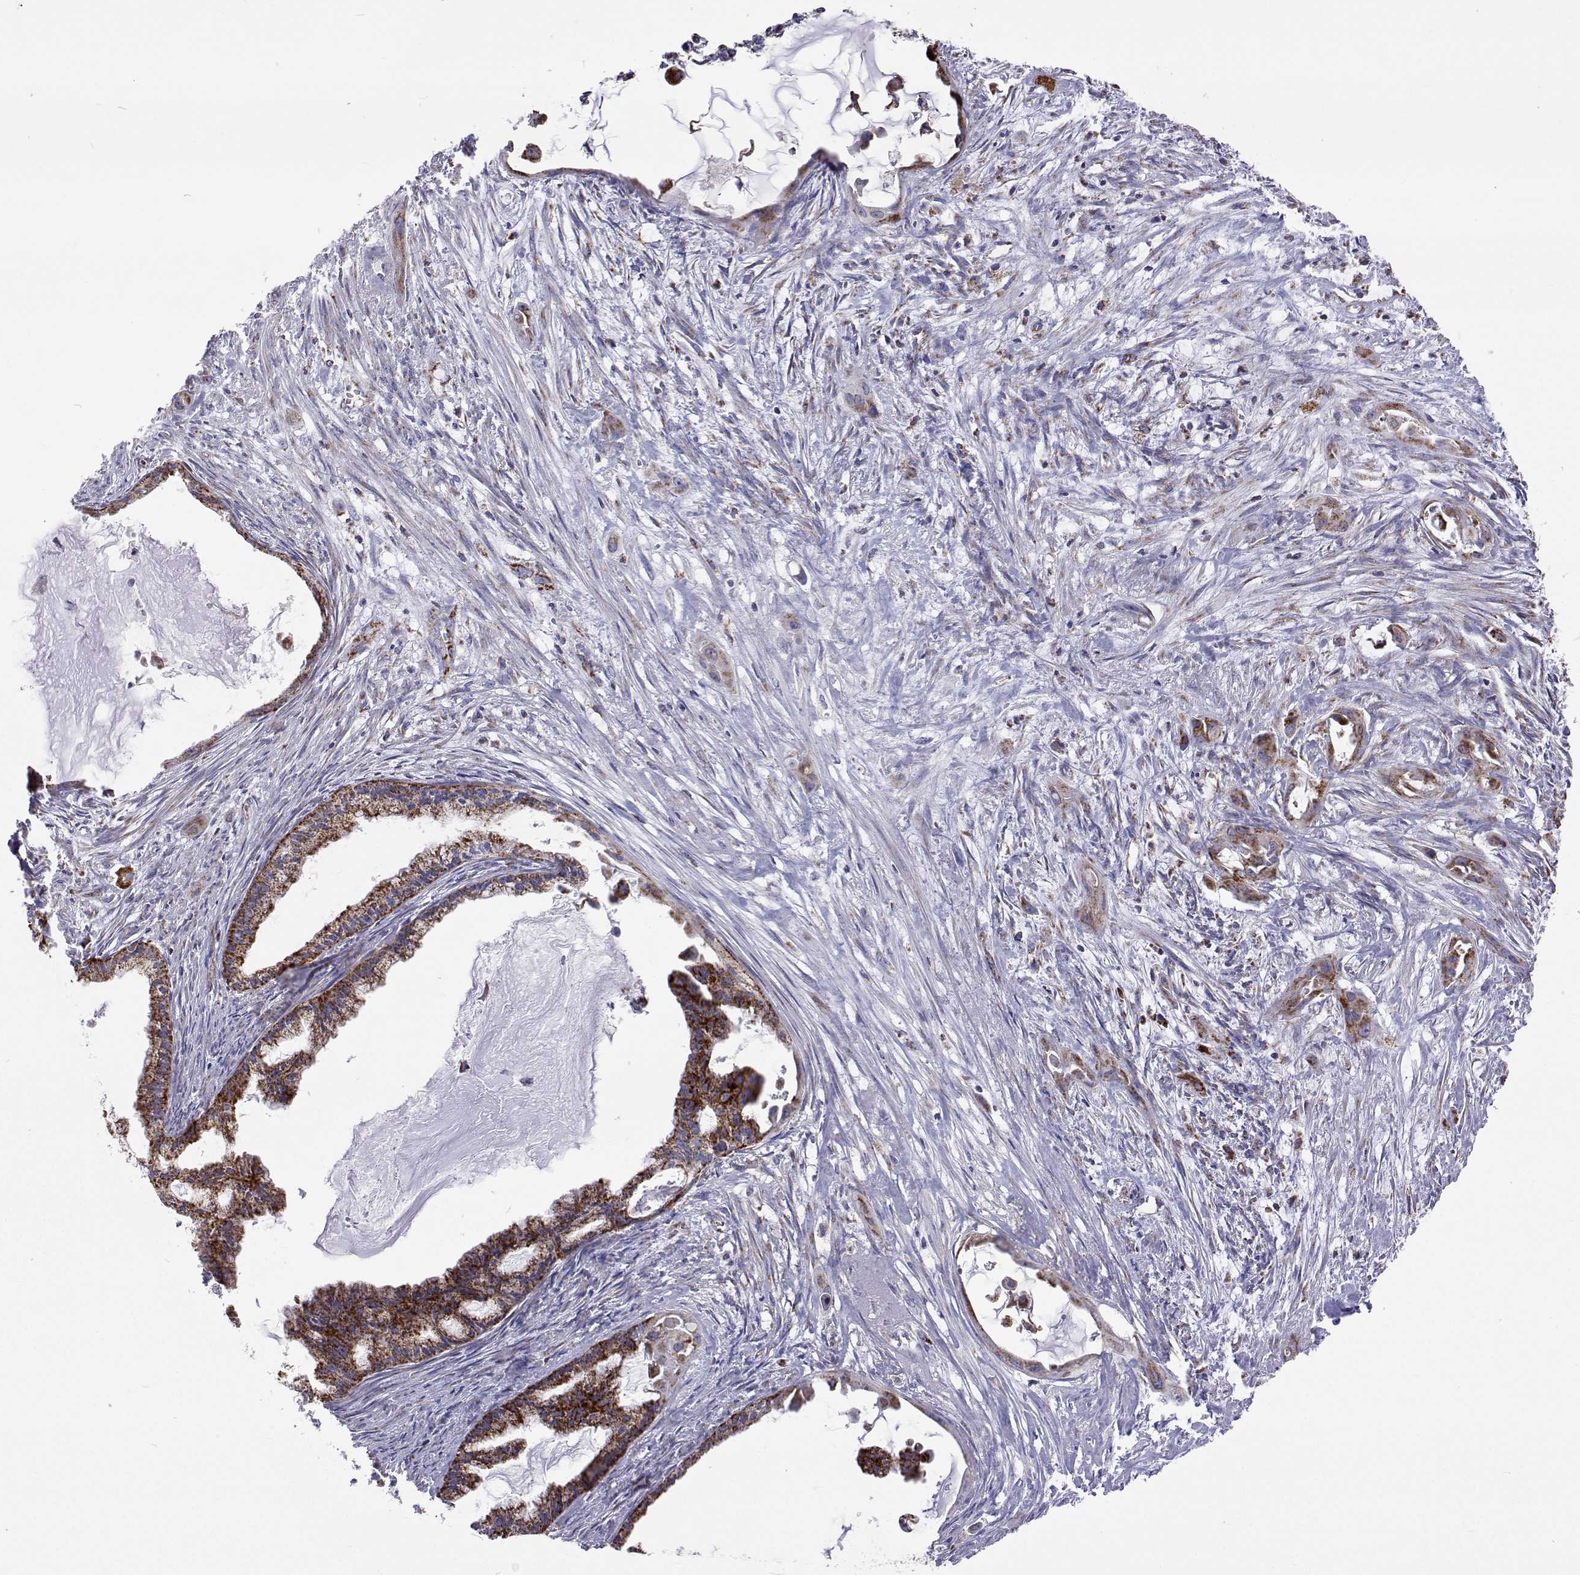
{"staining": {"intensity": "strong", "quantity": ">75%", "location": "cytoplasmic/membranous"}, "tissue": "endometrial cancer", "cell_type": "Tumor cells", "image_type": "cancer", "snomed": [{"axis": "morphology", "description": "Adenocarcinoma, NOS"}, {"axis": "topography", "description": "Endometrium"}], "caption": "Immunohistochemistry of adenocarcinoma (endometrial) exhibits high levels of strong cytoplasmic/membranous positivity in about >75% of tumor cells.", "gene": "MCCC2", "patient": {"sex": "female", "age": 86}}